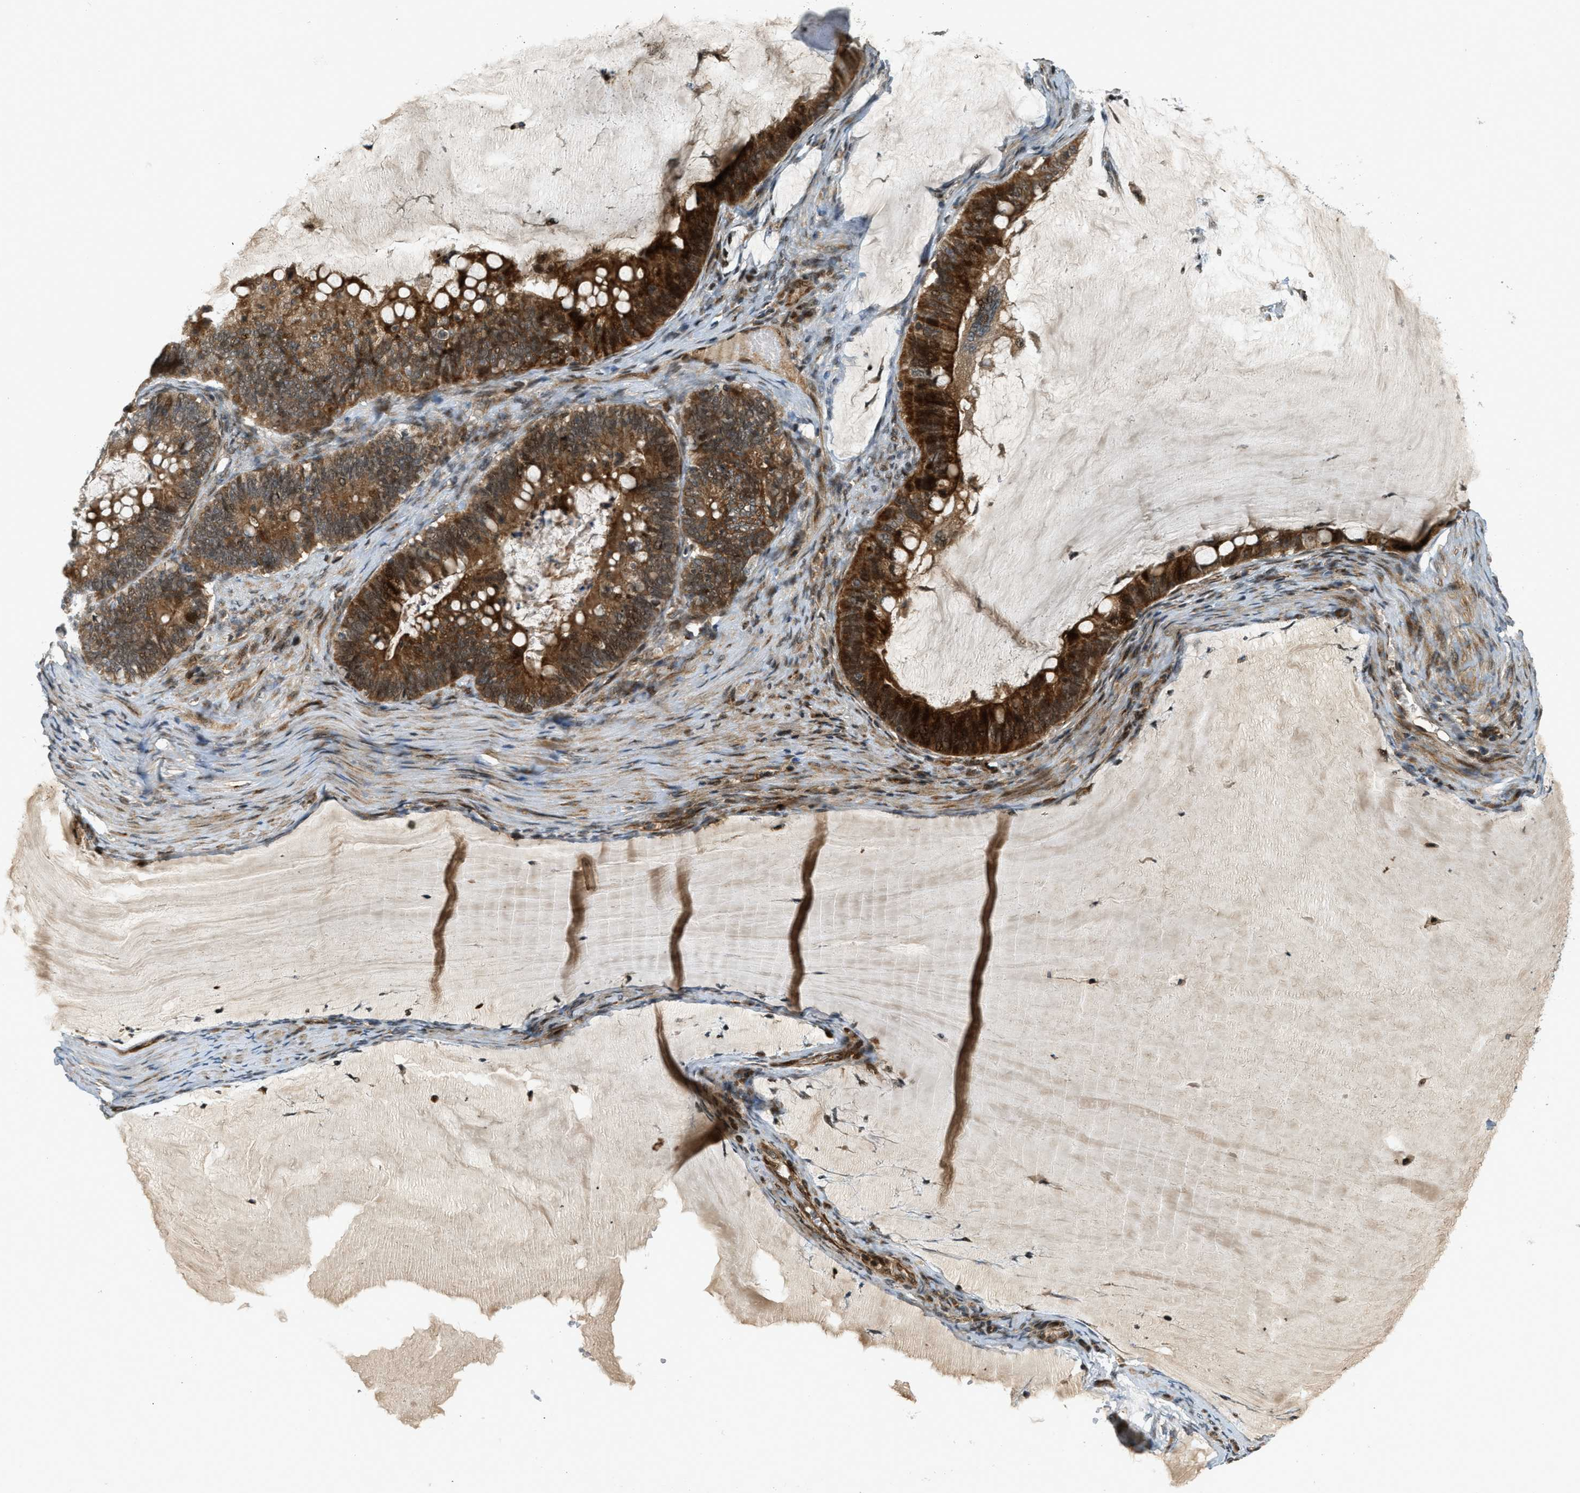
{"staining": {"intensity": "strong", "quantity": "25%-75%", "location": "cytoplasmic/membranous,nuclear"}, "tissue": "ovarian cancer", "cell_type": "Tumor cells", "image_type": "cancer", "snomed": [{"axis": "morphology", "description": "Cystadenocarcinoma, mucinous, NOS"}, {"axis": "topography", "description": "Ovary"}], "caption": "DAB (3,3'-diaminobenzidine) immunohistochemical staining of mucinous cystadenocarcinoma (ovarian) reveals strong cytoplasmic/membranous and nuclear protein expression in about 25%-75% of tumor cells.", "gene": "TRAPPC14", "patient": {"sex": "female", "age": 61}}